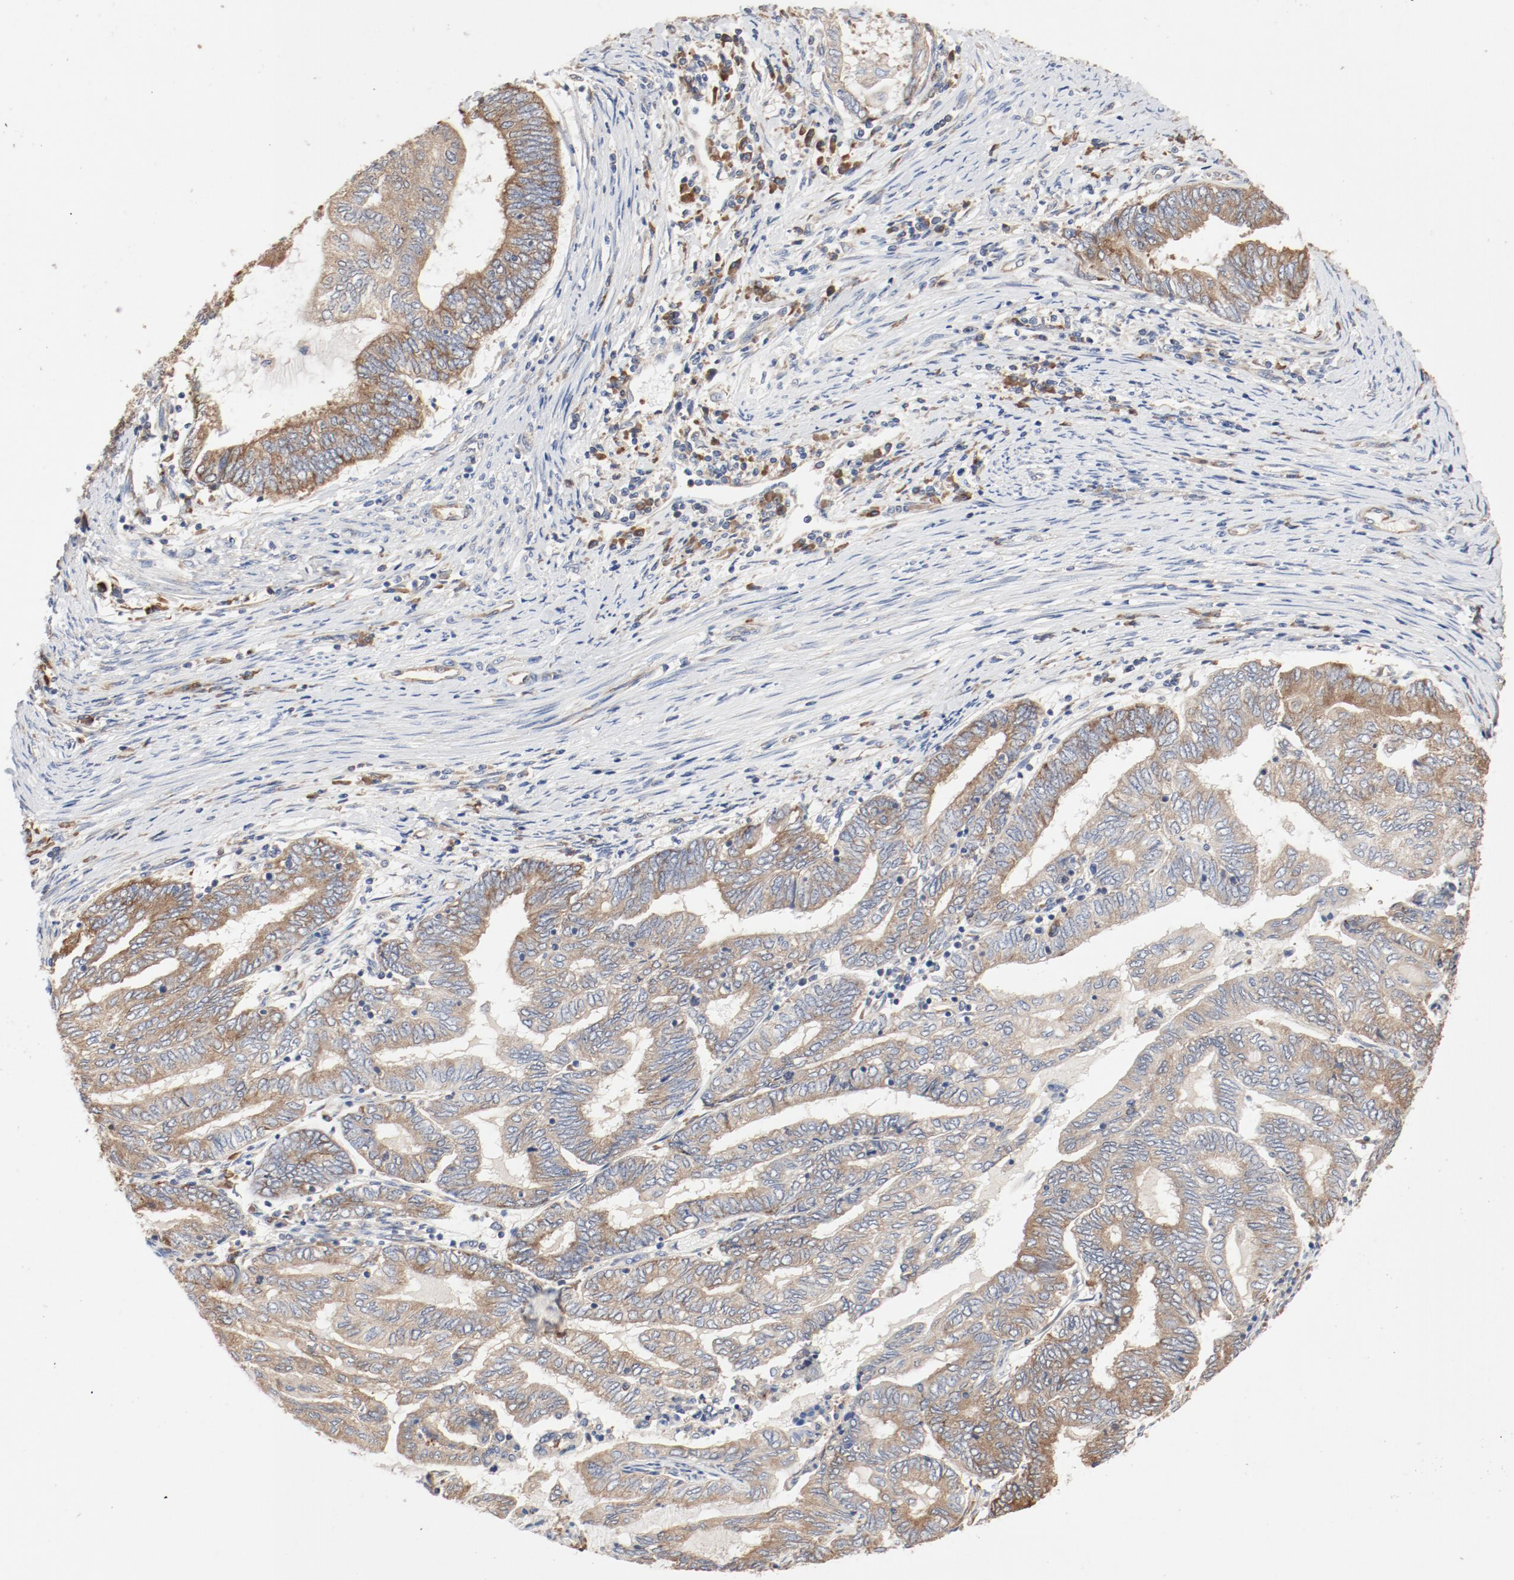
{"staining": {"intensity": "moderate", "quantity": ">75%", "location": "cytoplasmic/membranous"}, "tissue": "endometrial cancer", "cell_type": "Tumor cells", "image_type": "cancer", "snomed": [{"axis": "morphology", "description": "Adenocarcinoma, NOS"}, {"axis": "topography", "description": "Uterus"}, {"axis": "topography", "description": "Endometrium"}], "caption": "Protein staining of endometrial adenocarcinoma tissue shows moderate cytoplasmic/membranous positivity in about >75% of tumor cells.", "gene": "RPS6", "patient": {"sex": "female", "age": 70}}